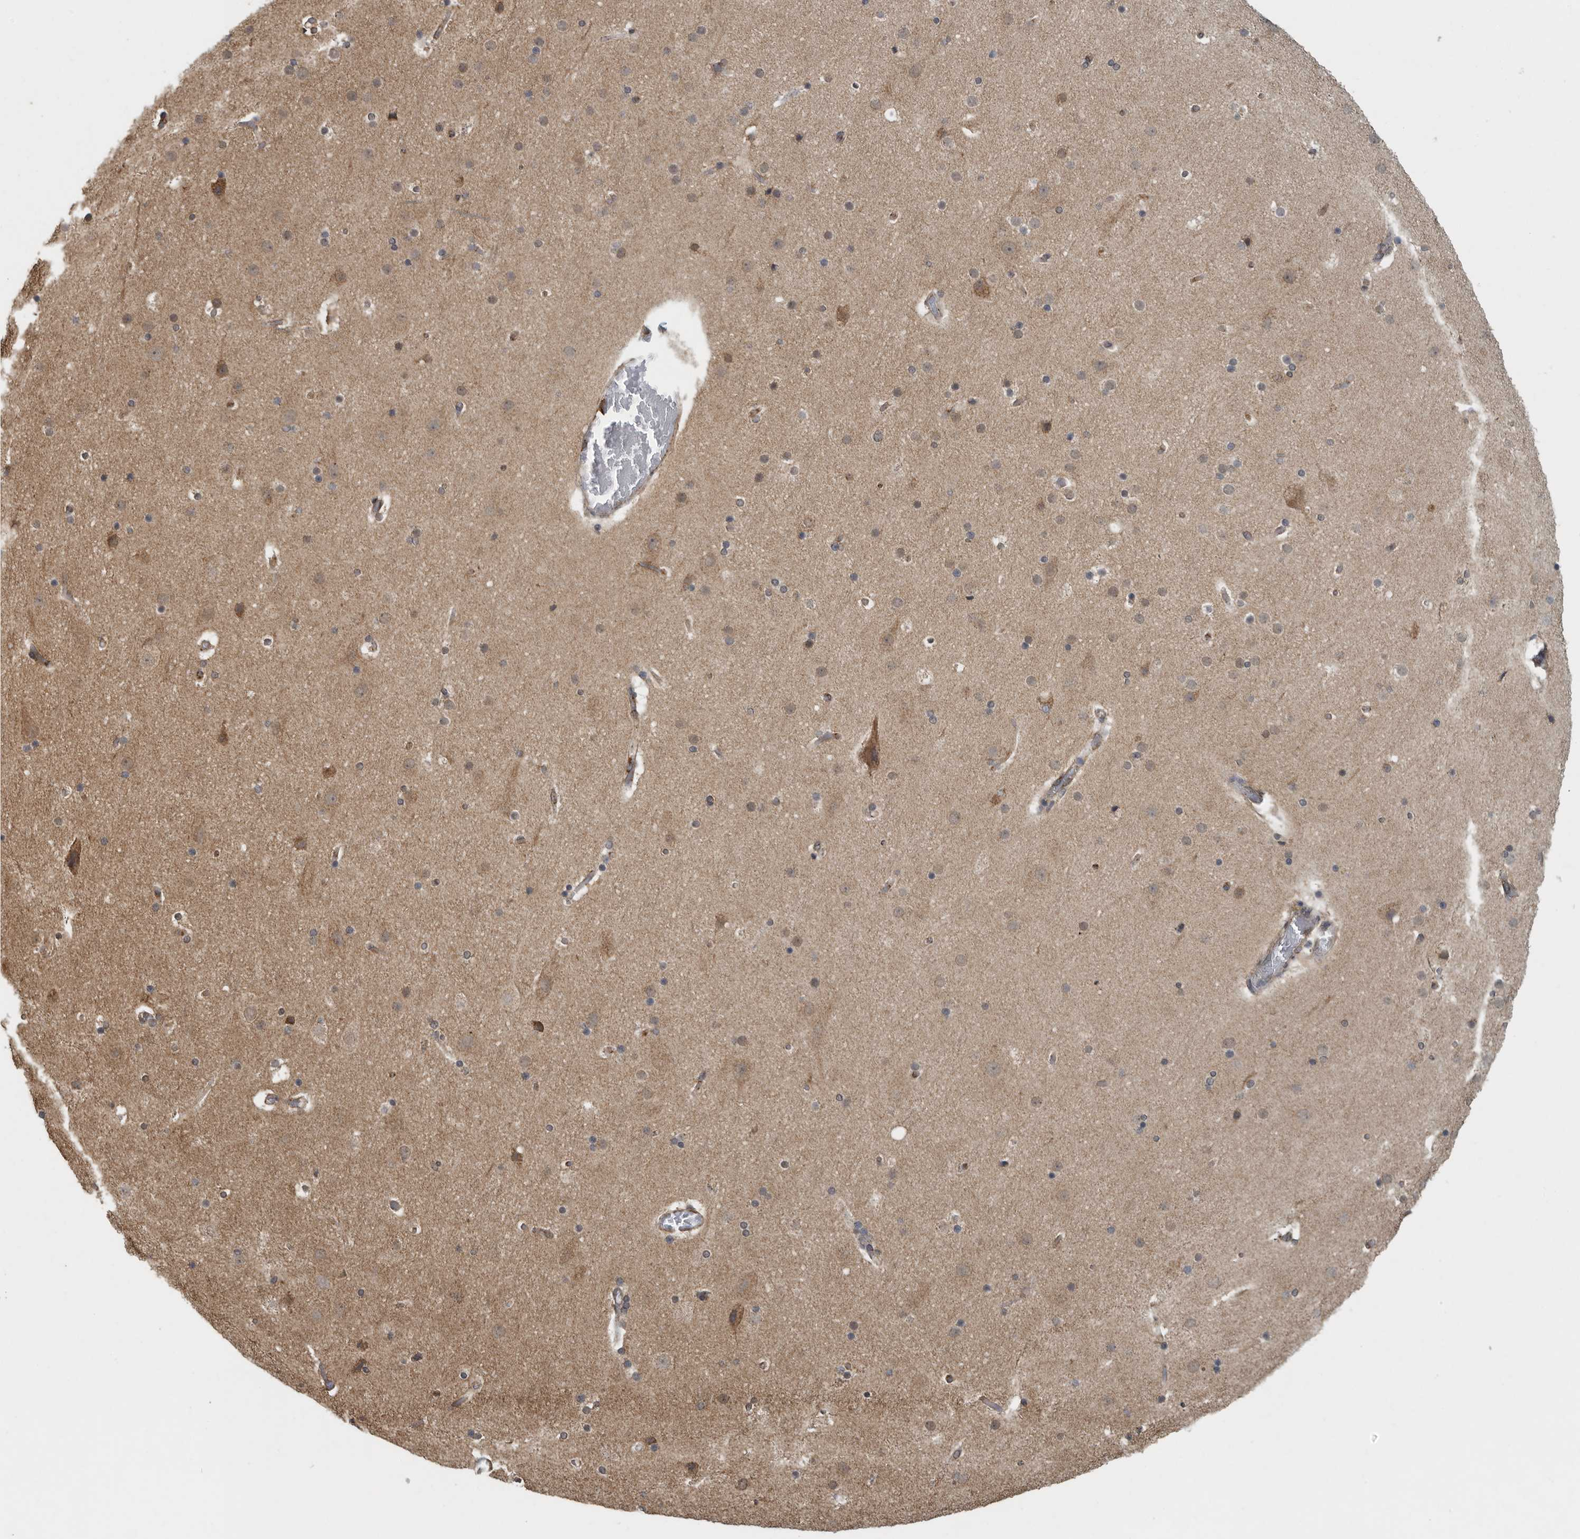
{"staining": {"intensity": "moderate", "quantity": ">75%", "location": "cytoplasmic/membranous"}, "tissue": "cerebral cortex", "cell_type": "Endothelial cells", "image_type": "normal", "snomed": [{"axis": "morphology", "description": "Normal tissue, NOS"}, {"axis": "topography", "description": "Cerebral cortex"}], "caption": "A medium amount of moderate cytoplasmic/membranous staining is present in about >75% of endothelial cells in benign cerebral cortex.", "gene": "AFAP1", "patient": {"sex": "male", "age": 57}}